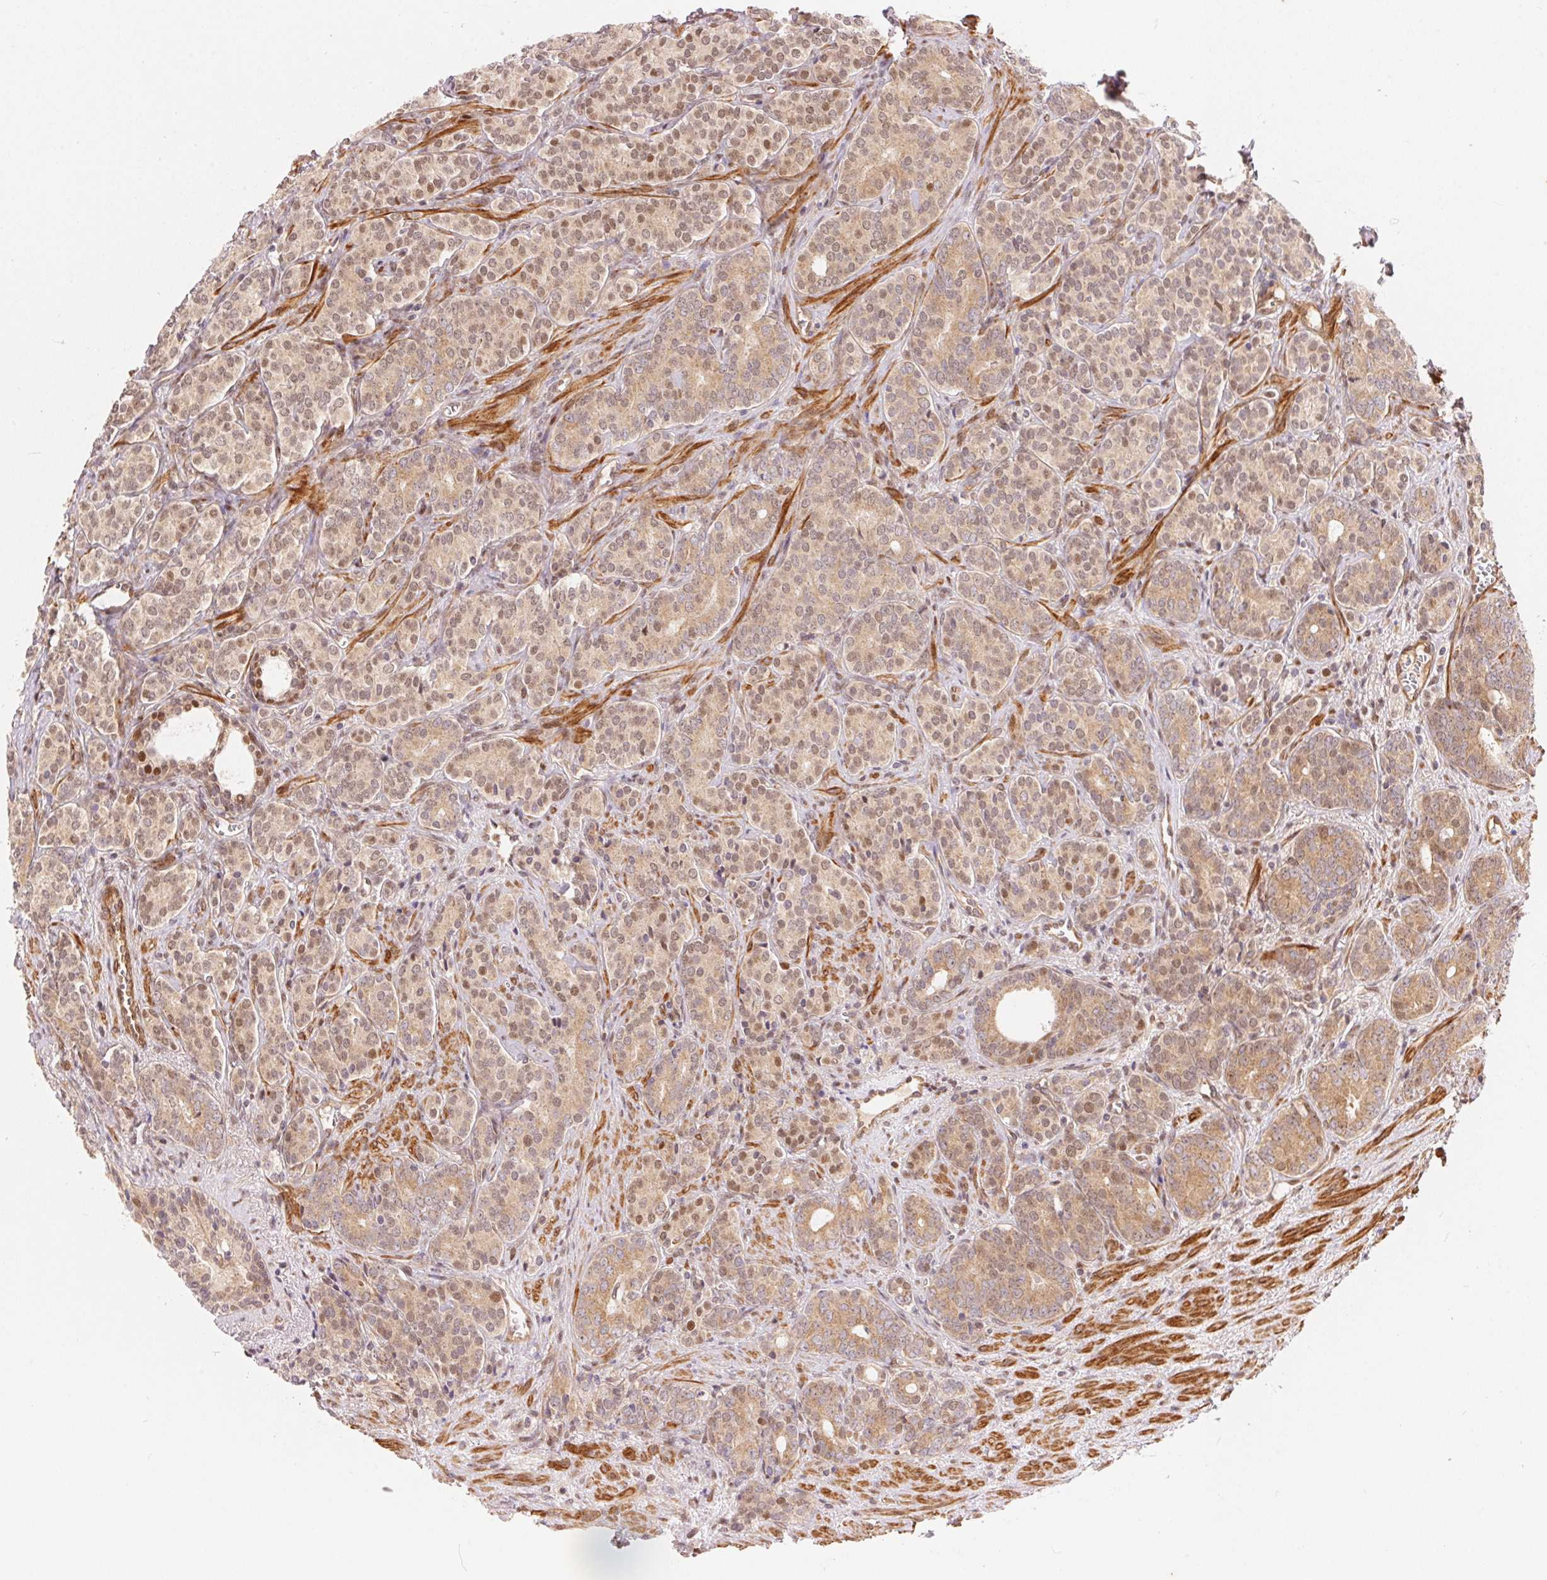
{"staining": {"intensity": "weak", "quantity": ">75%", "location": "cytoplasmic/membranous"}, "tissue": "prostate cancer", "cell_type": "Tumor cells", "image_type": "cancer", "snomed": [{"axis": "morphology", "description": "Adenocarcinoma, High grade"}, {"axis": "topography", "description": "Prostate"}], "caption": "Immunohistochemical staining of prostate cancer (adenocarcinoma (high-grade)) displays low levels of weak cytoplasmic/membranous protein staining in about >75% of tumor cells.", "gene": "TNIP2", "patient": {"sex": "male", "age": 84}}